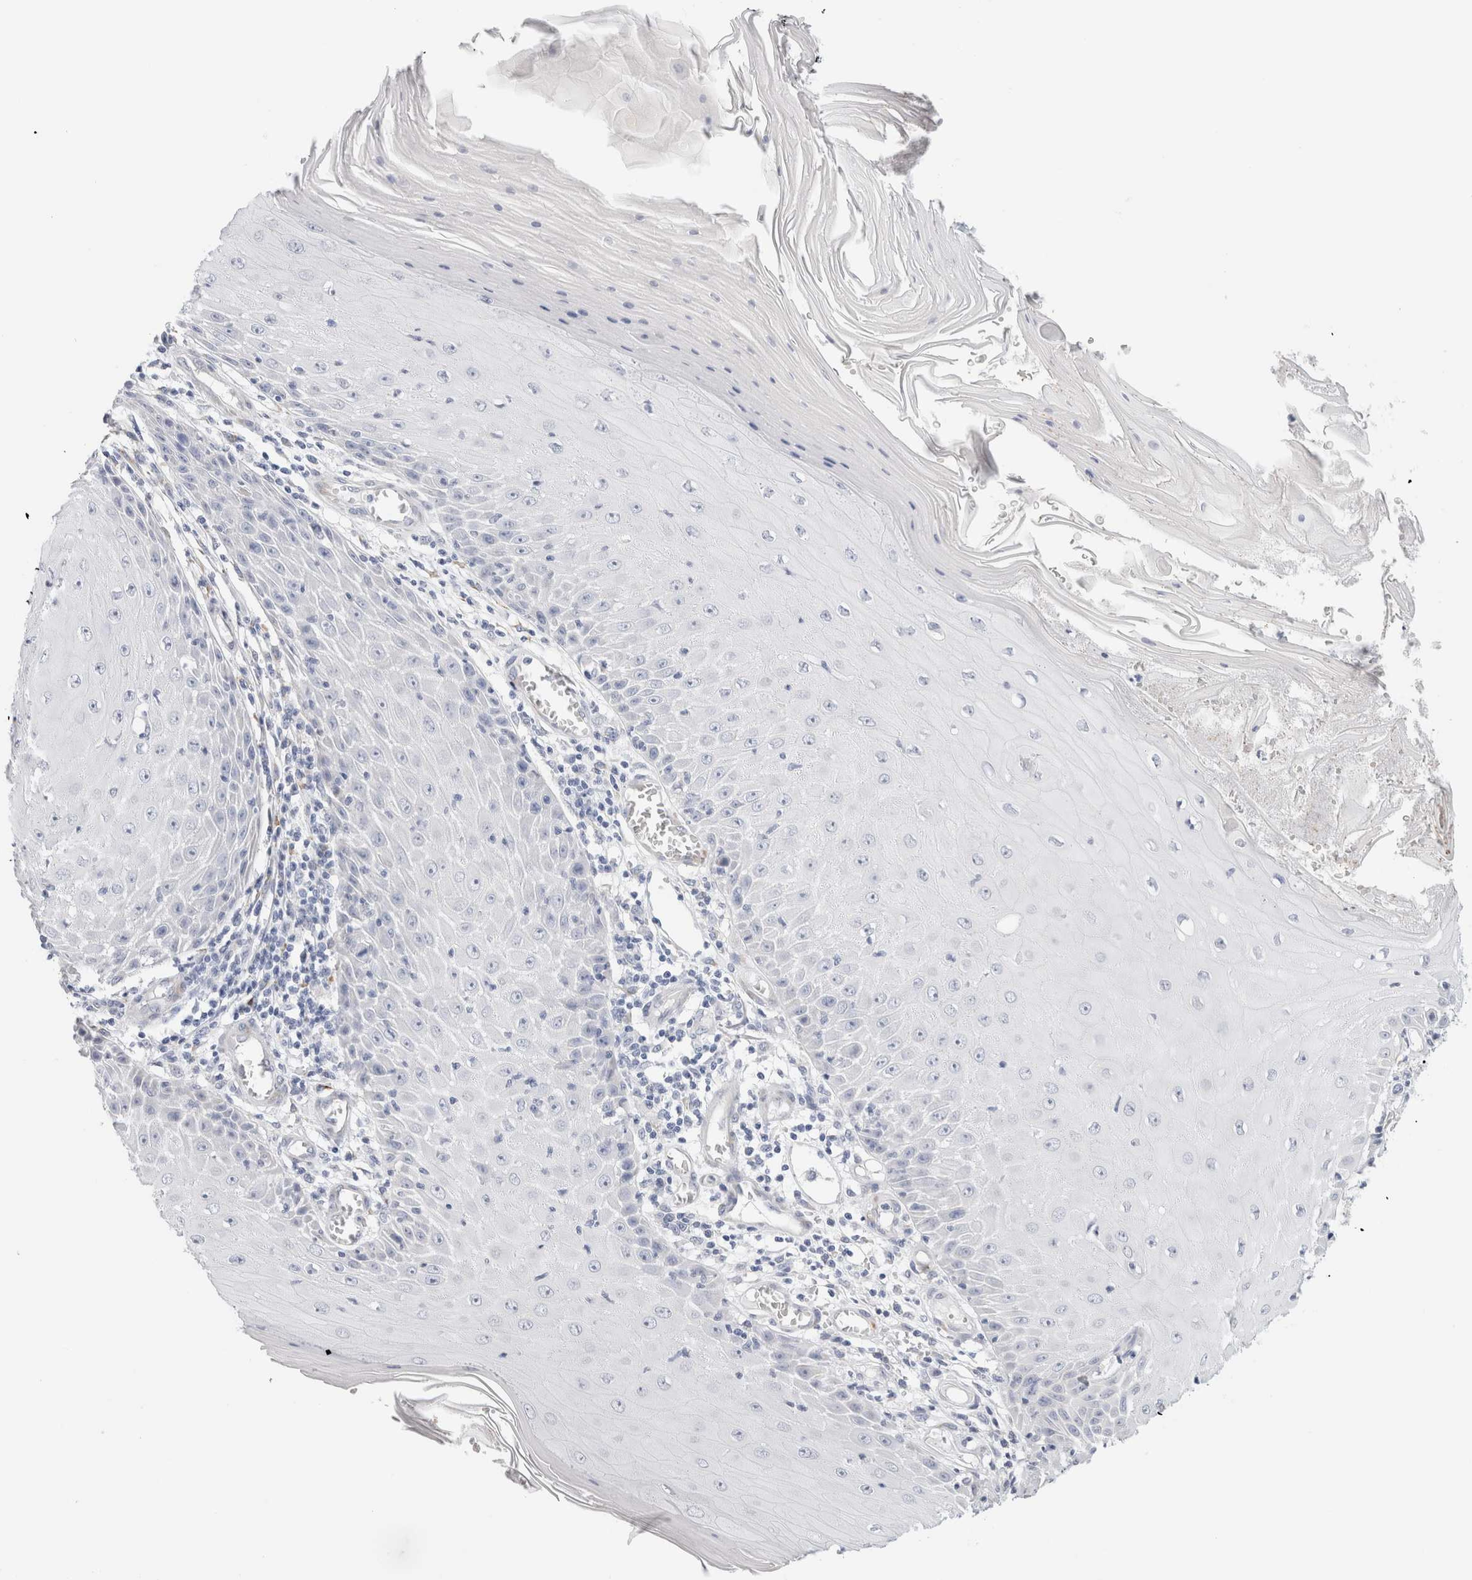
{"staining": {"intensity": "negative", "quantity": "none", "location": "none"}, "tissue": "skin cancer", "cell_type": "Tumor cells", "image_type": "cancer", "snomed": [{"axis": "morphology", "description": "Squamous cell carcinoma, NOS"}, {"axis": "topography", "description": "Skin"}], "caption": "There is no significant positivity in tumor cells of skin cancer. Brightfield microscopy of immunohistochemistry stained with DAB (3,3'-diaminobenzidine) (brown) and hematoxylin (blue), captured at high magnification.", "gene": "RTN4", "patient": {"sex": "female", "age": 73}}